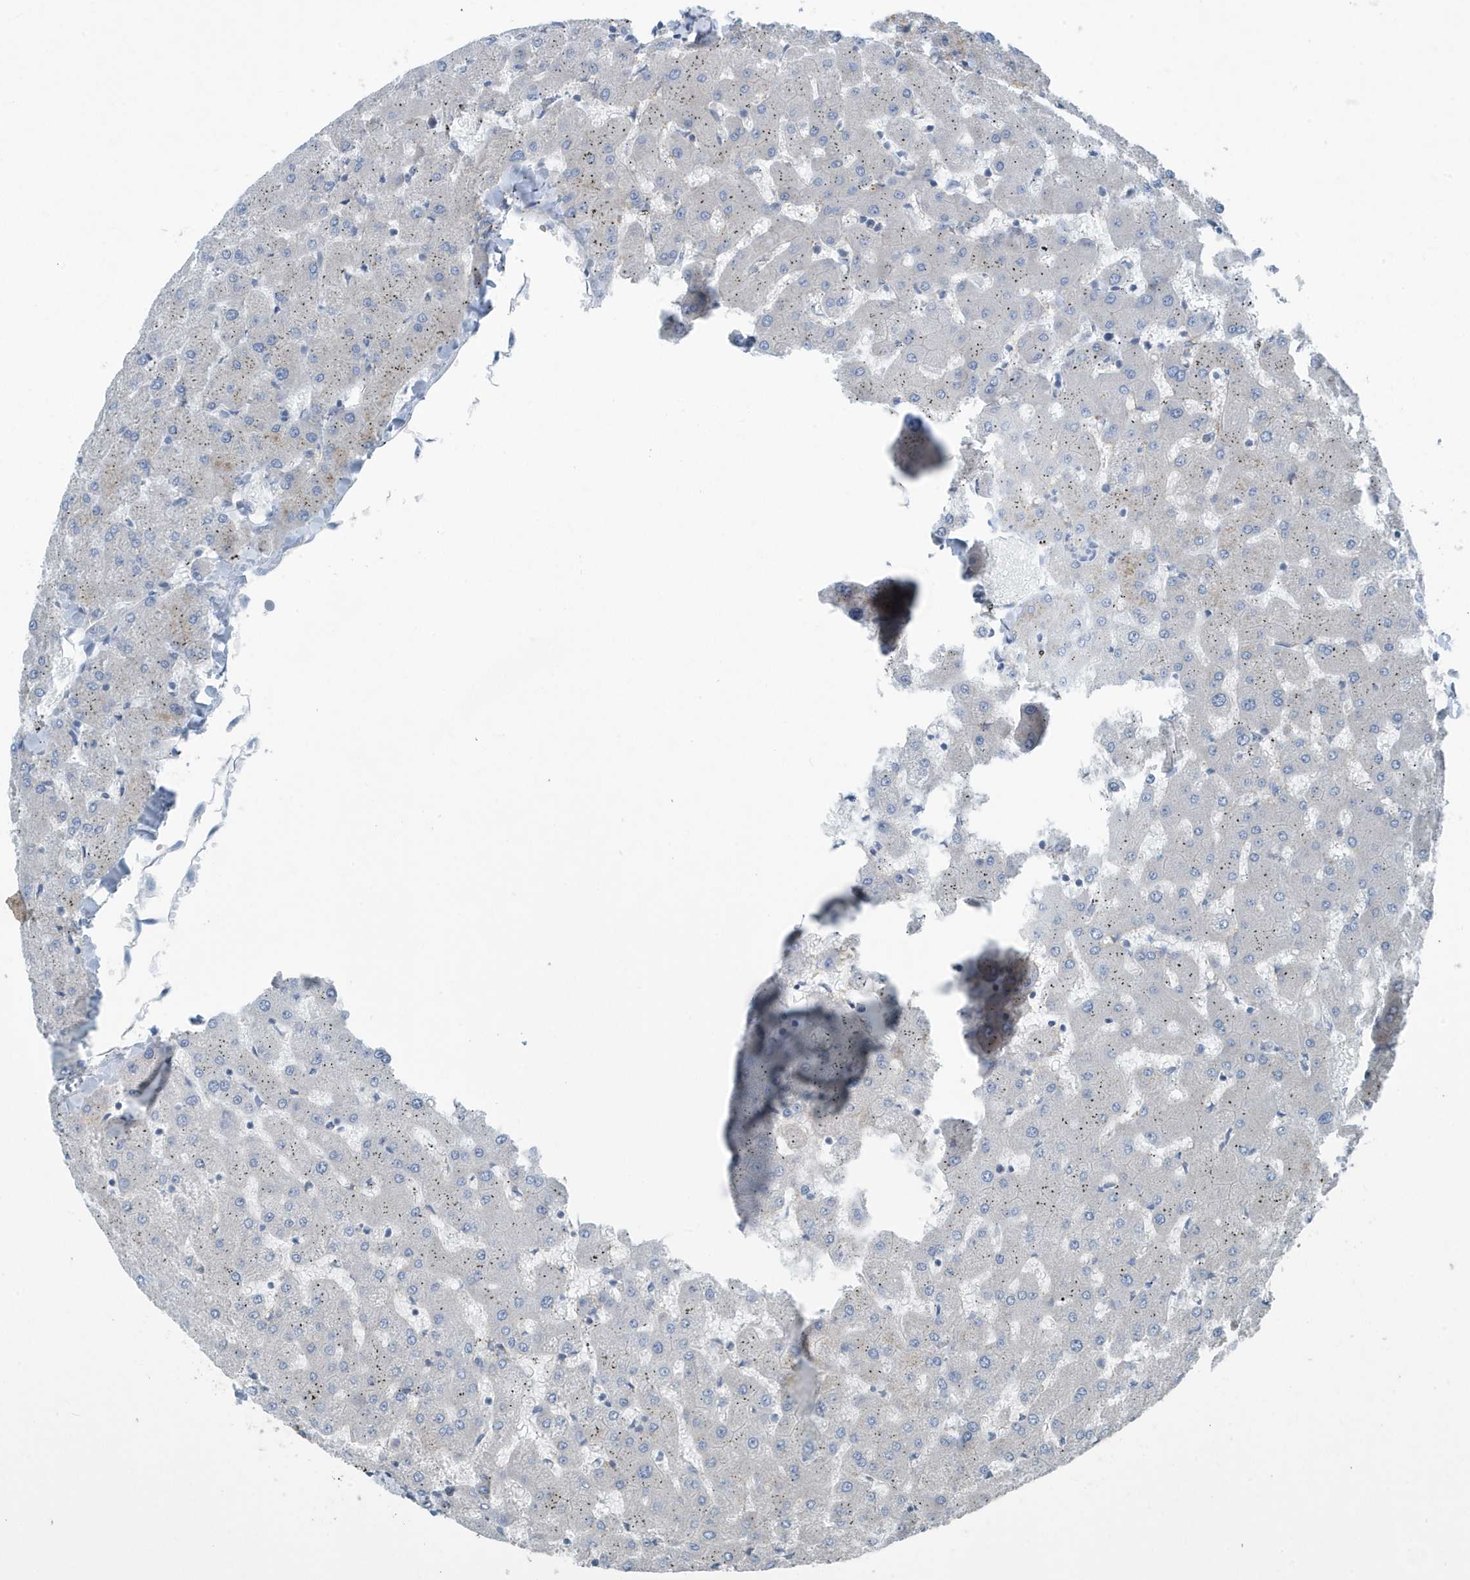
{"staining": {"intensity": "weak", "quantity": "25%-75%", "location": "cytoplasmic/membranous"}, "tissue": "liver", "cell_type": "Cholangiocytes", "image_type": "normal", "snomed": [{"axis": "morphology", "description": "Normal tissue, NOS"}, {"axis": "topography", "description": "Liver"}], "caption": "This is an image of immunohistochemistry (IHC) staining of normal liver, which shows weak staining in the cytoplasmic/membranous of cholangiocytes.", "gene": "PPM1M", "patient": {"sex": "female", "age": 63}}